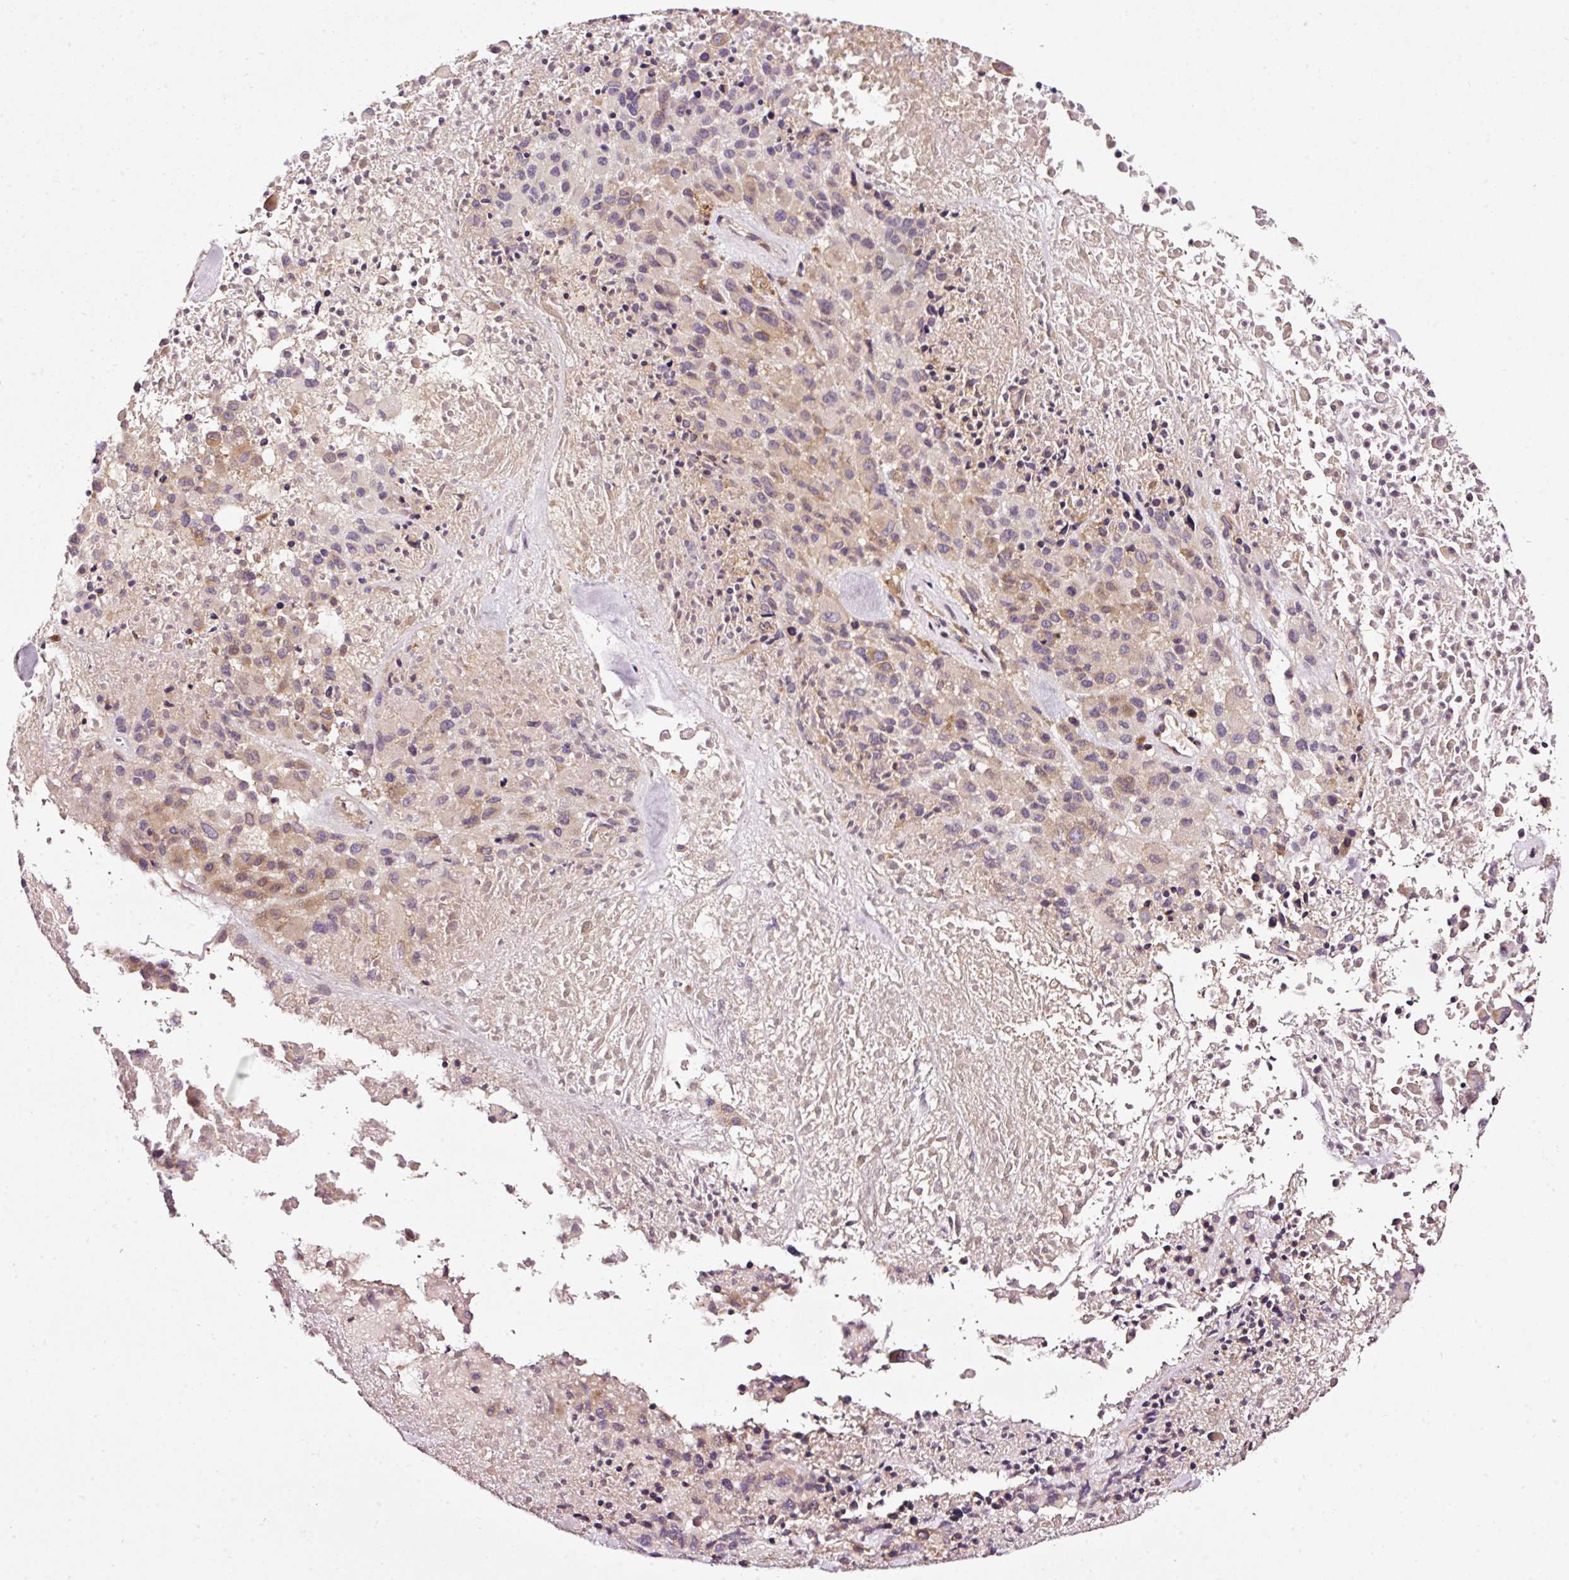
{"staining": {"intensity": "moderate", "quantity": "<25%", "location": "cytoplasmic/membranous"}, "tissue": "melanoma", "cell_type": "Tumor cells", "image_type": "cancer", "snomed": [{"axis": "morphology", "description": "Malignant melanoma, Metastatic site"}, {"axis": "topography", "description": "Skin"}], "caption": "Protein expression analysis of malignant melanoma (metastatic site) exhibits moderate cytoplasmic/membranous staining in about <25% of tumor cells.", "gene": "NAPA", "patient": {"sex": "female", "age": 81}}